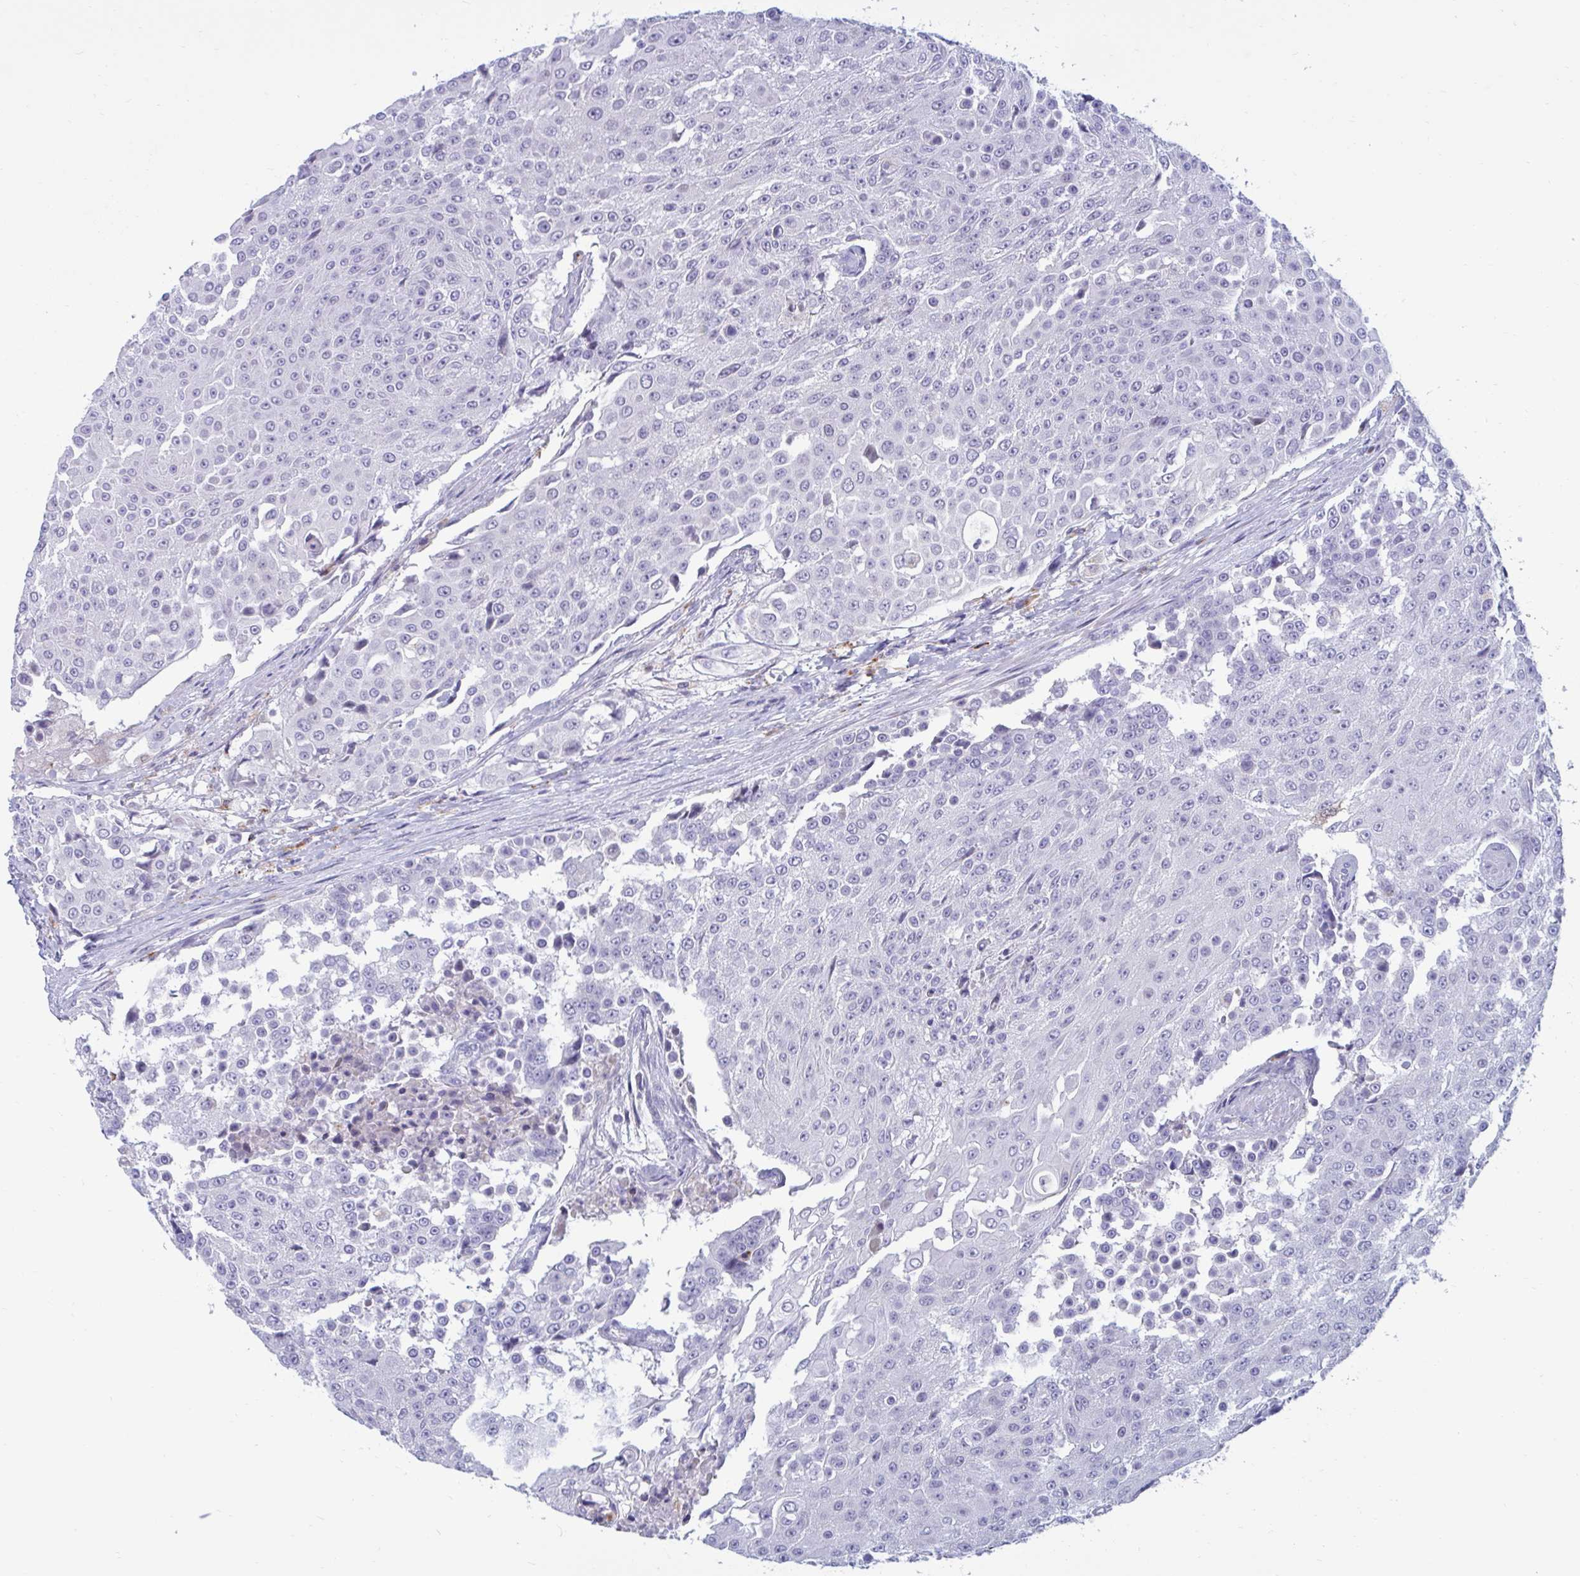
{"staining": {"intensity": "negative", "quantity": "none", "location": "none"}, "tissue": "urothelial cancer", "cell_type": "Tumor cells", "image_type": "cancer", "snomed": [{"axis": "morphology", "description": "Urothelial carcinoma, High grade"}, {"axis": "topography", "description": "Urinary bladder"}], "caption": "Protein analysis of urothelial cancer exhibits no significant staining in tumor cells.", "gene": "FAM219B", "patient": {"sex": "female", "age": 63}}